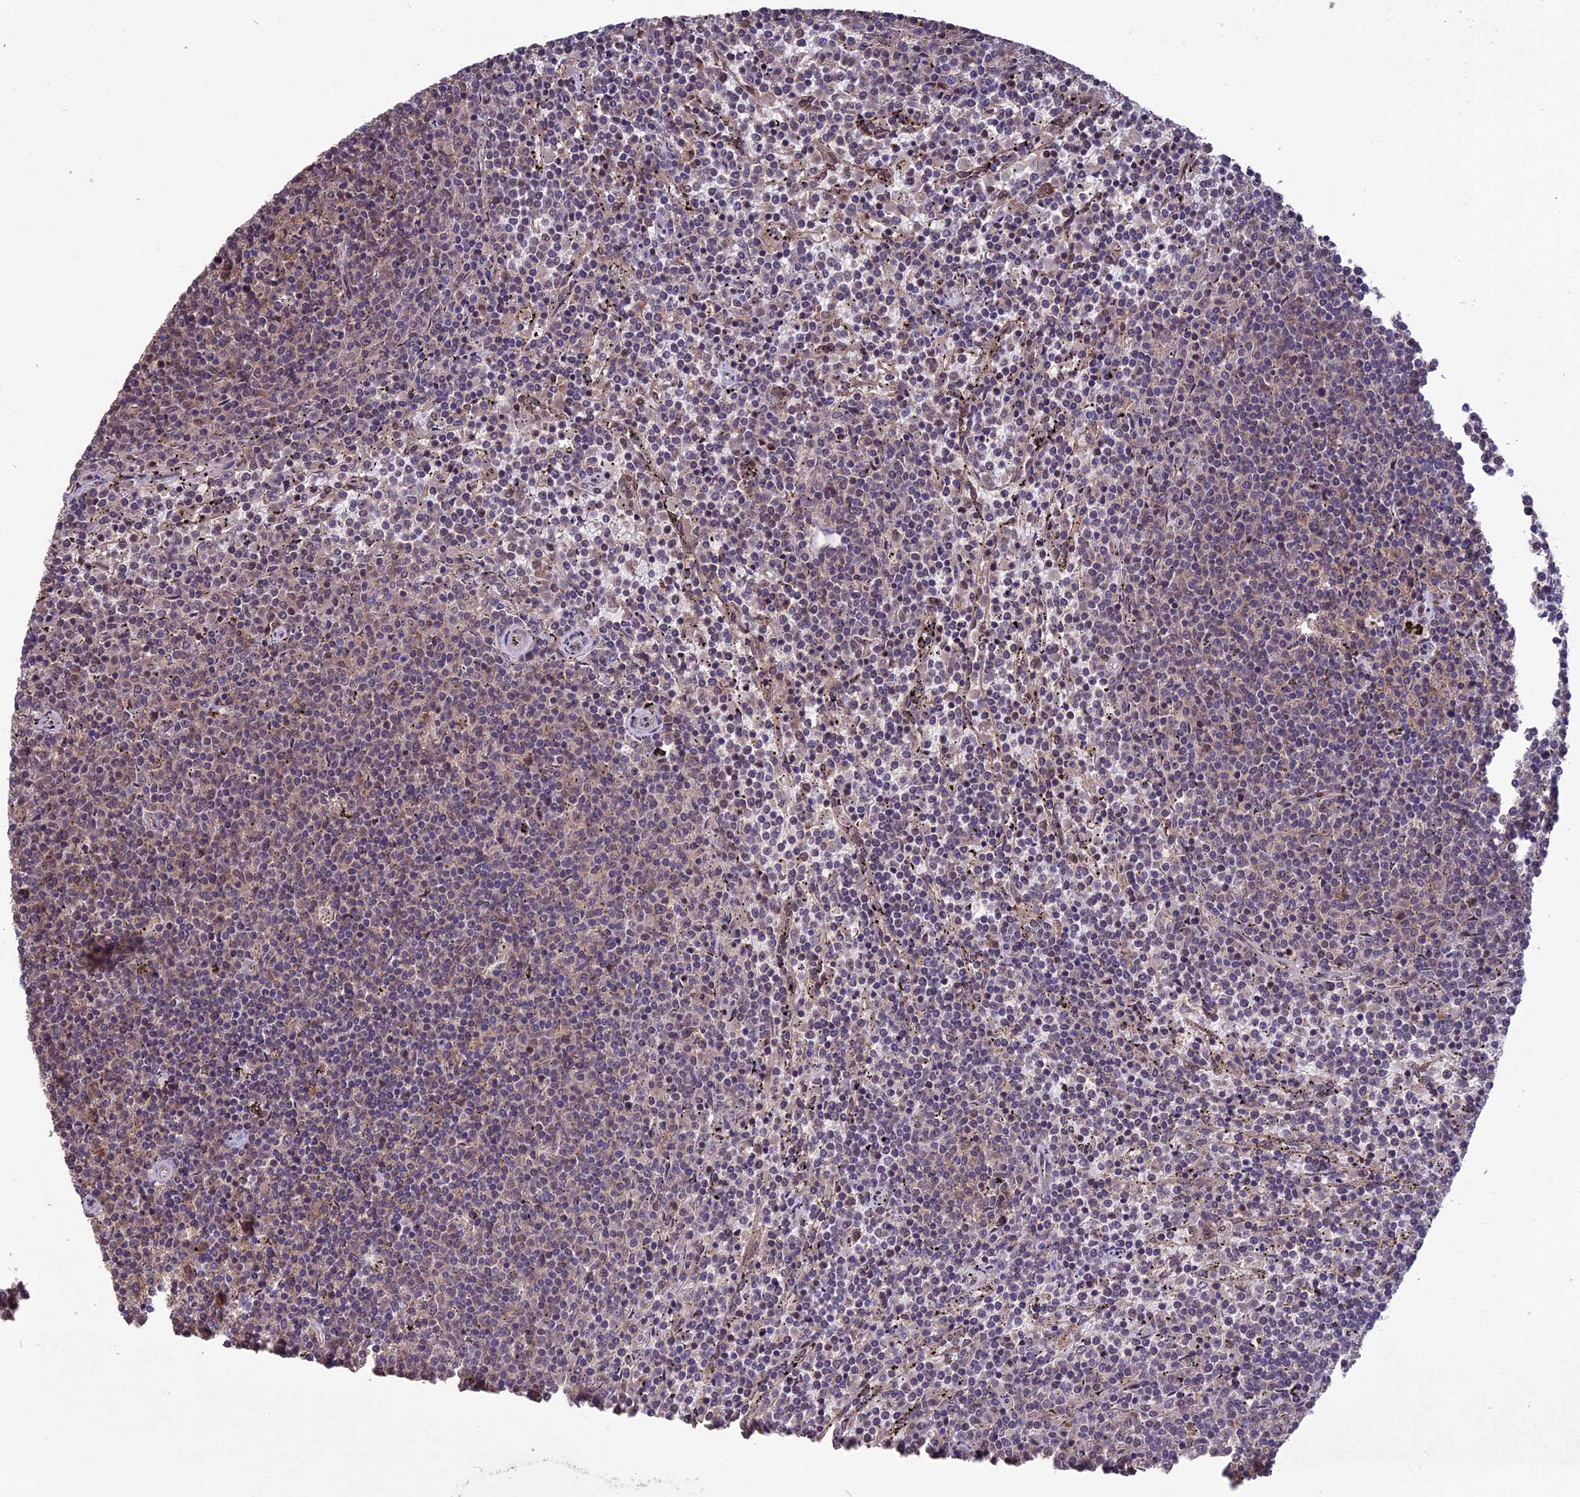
{"staining": {"intensity": "negative", "quantity": "none", "location": "none"}, "tissue": "lymphoma", "cell_type": "Tumor cells", "image_type": "cancer", "snomed": [{"axis": "morphology", "description": "Malignant lymphoma, non-Hodgkin's type, Low grade"}, {"axis": "topography", "description": "Spleen"}], "caption": "Tumor cells are negative for protein expression in human lymphoma.", "gene": "ZNF598", "patient": {"sex": "female", "age": 50}}